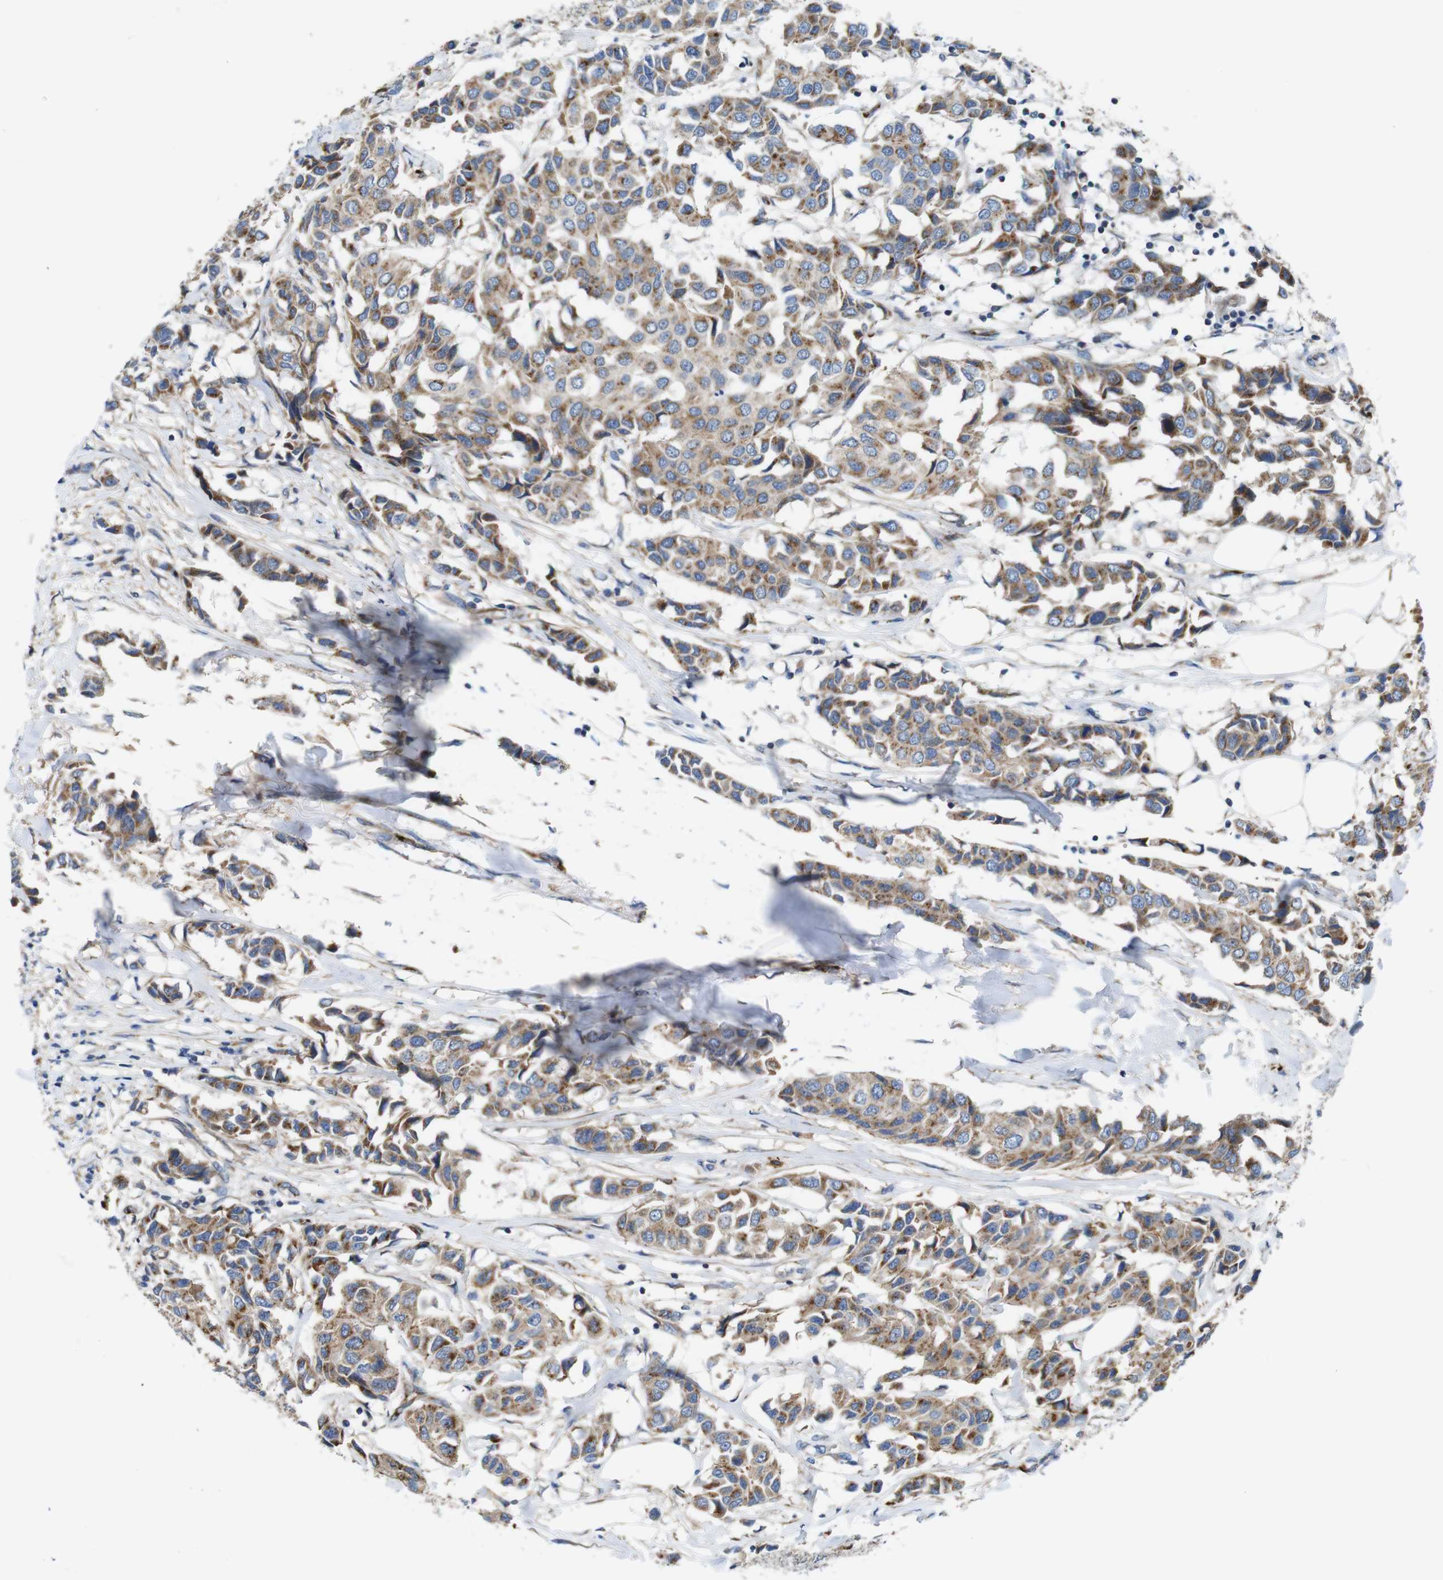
{"staining": {"intensity": "moderate", "quantity": ">75%", "location": "cytoplasmic/membranous"}, "tissue": "breast cancer", "cell_type": "Tumor cells", "image_type": "cancer", "snomed": [{"axis": "morphology", "description": "Duct carcinoma"}, {"axis": "topography", "description": "Breast"}], "caption": "Brown immunohistochemical staining in human breast intraductal carcinoma shows moderate cytoplasmic/membranous staining in about >75% of tumor cells.", "gene": "EFCAB14", "patient": {"sex": "female", "age": 80}}